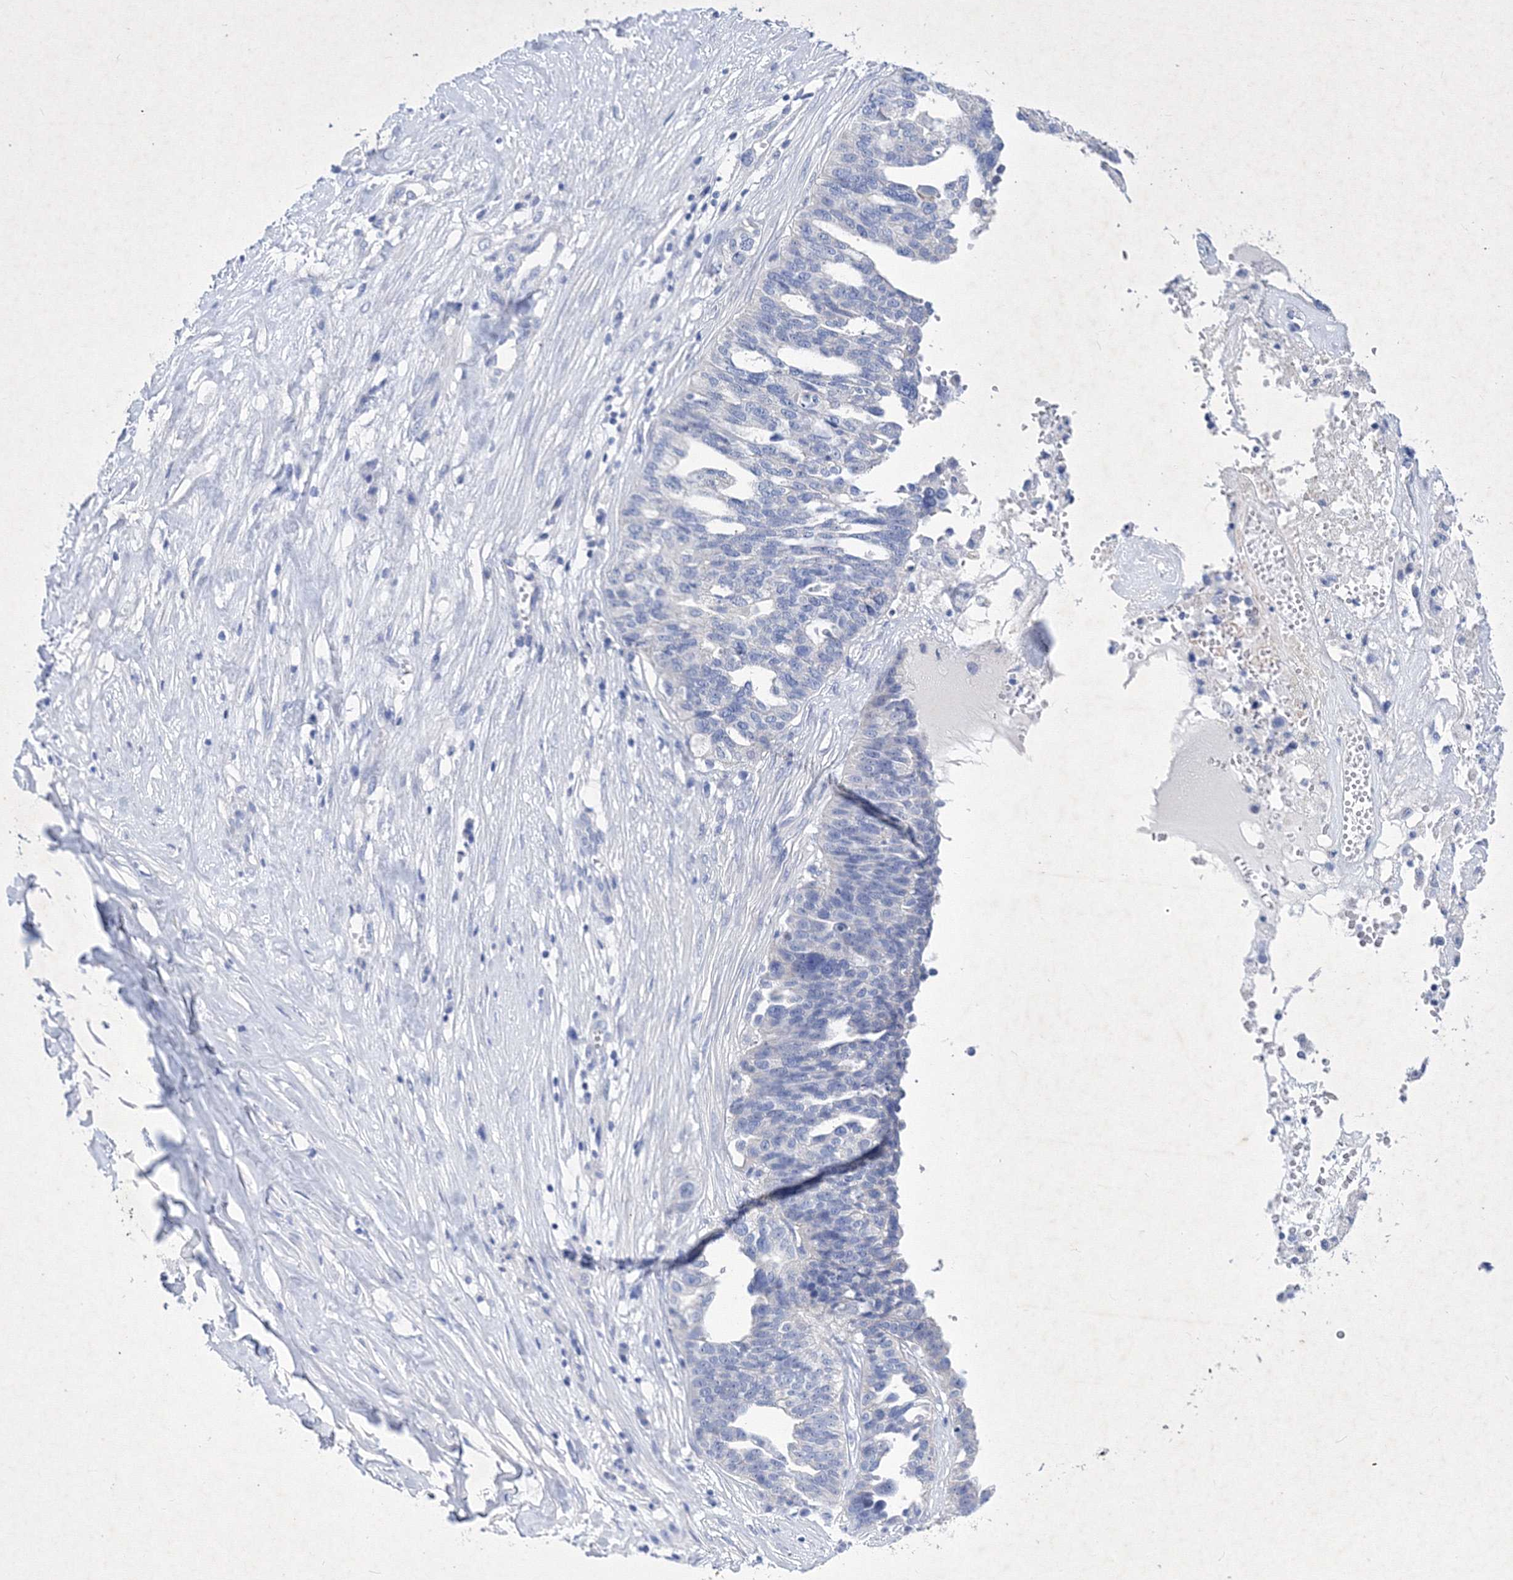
{"staining": {"intensity": "negative", "quantity": "none", "location": "none"}, "tissue": "ovarian cancer", "cell_type": "Tumor cells", "image_type": "cancer", "snomed": [{"axis": "morphology", "description": "Cystadenocarcinoma, serous, NOS"}, {"axis": "topography", "description": "Ovary"}], "caption": "A histopathology image of ovarian cancer (serous cystadenocarcinoma) stained for a protein demonstrates no brown staining in tumor cells.", "gene": "GPN1", "patient": {"sex": "female", "age": 59}}